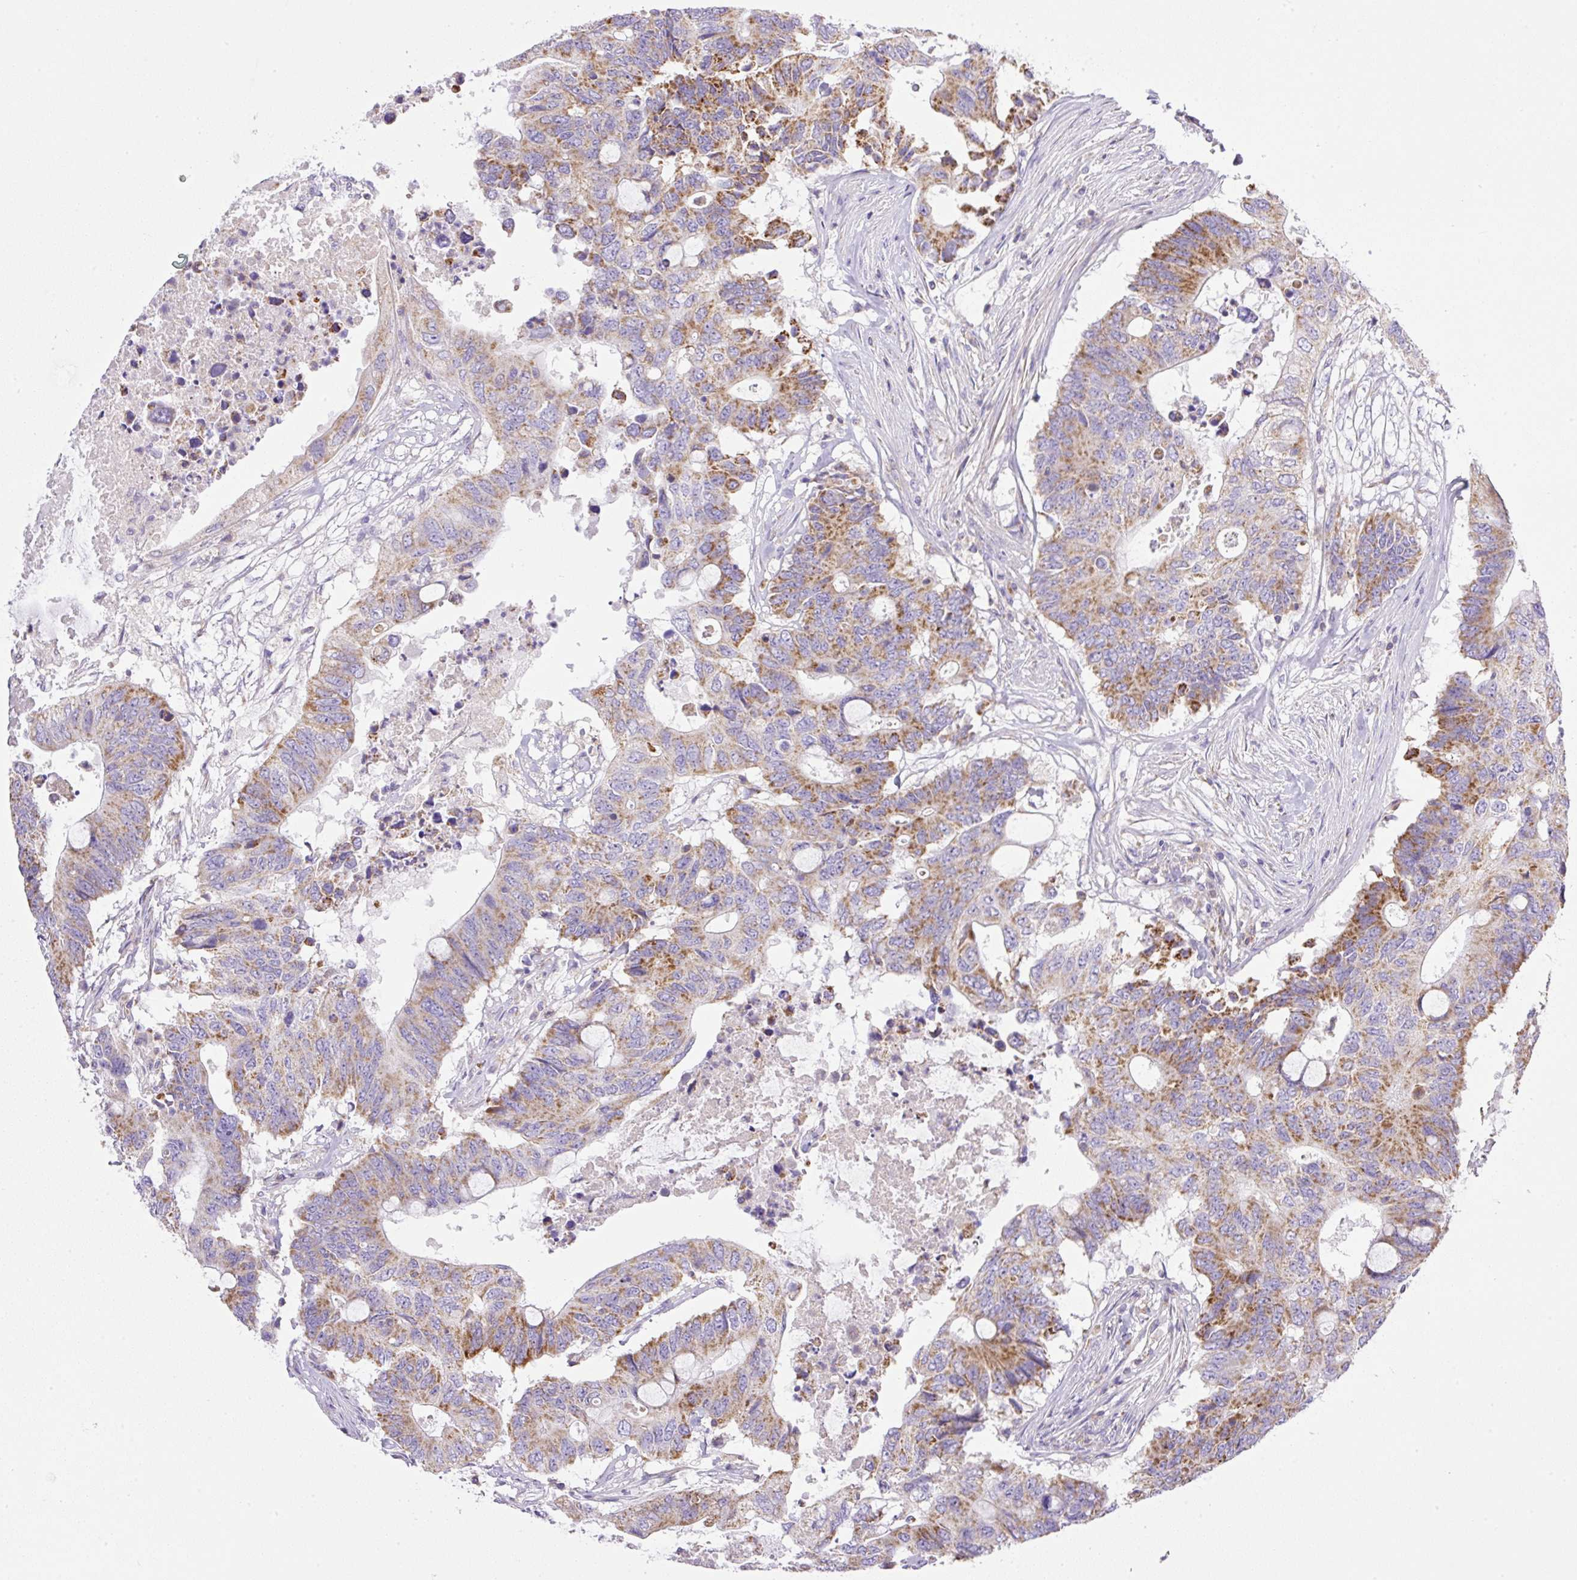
{"staining": {"intensity": "moderate", "quantity": "25%-75%", "location": "cytoplasmic/membranous"}, "tissue": "colorectal cancer", "cell_type": "Tumor cells", "image_type": "cancer", "snomed": [{"axis": "morphology", "description": "Adenocarcinoma, NOS"}, {"axis": "topography", "description": "Colon"}], "caption": "The photomicrograph demonstrates immunohistochemical staining of colorectal adenocarcinoma. There is moderate cytoplasmic/membranous expression is identified in about 25%-75% of tumor cells. (DAB (3,3'-diaminobenzidine) = brown stain, brightfield microscopy at high magnification).", "gene": "NF1", "patient": {"sex": "male", "age": 71}}